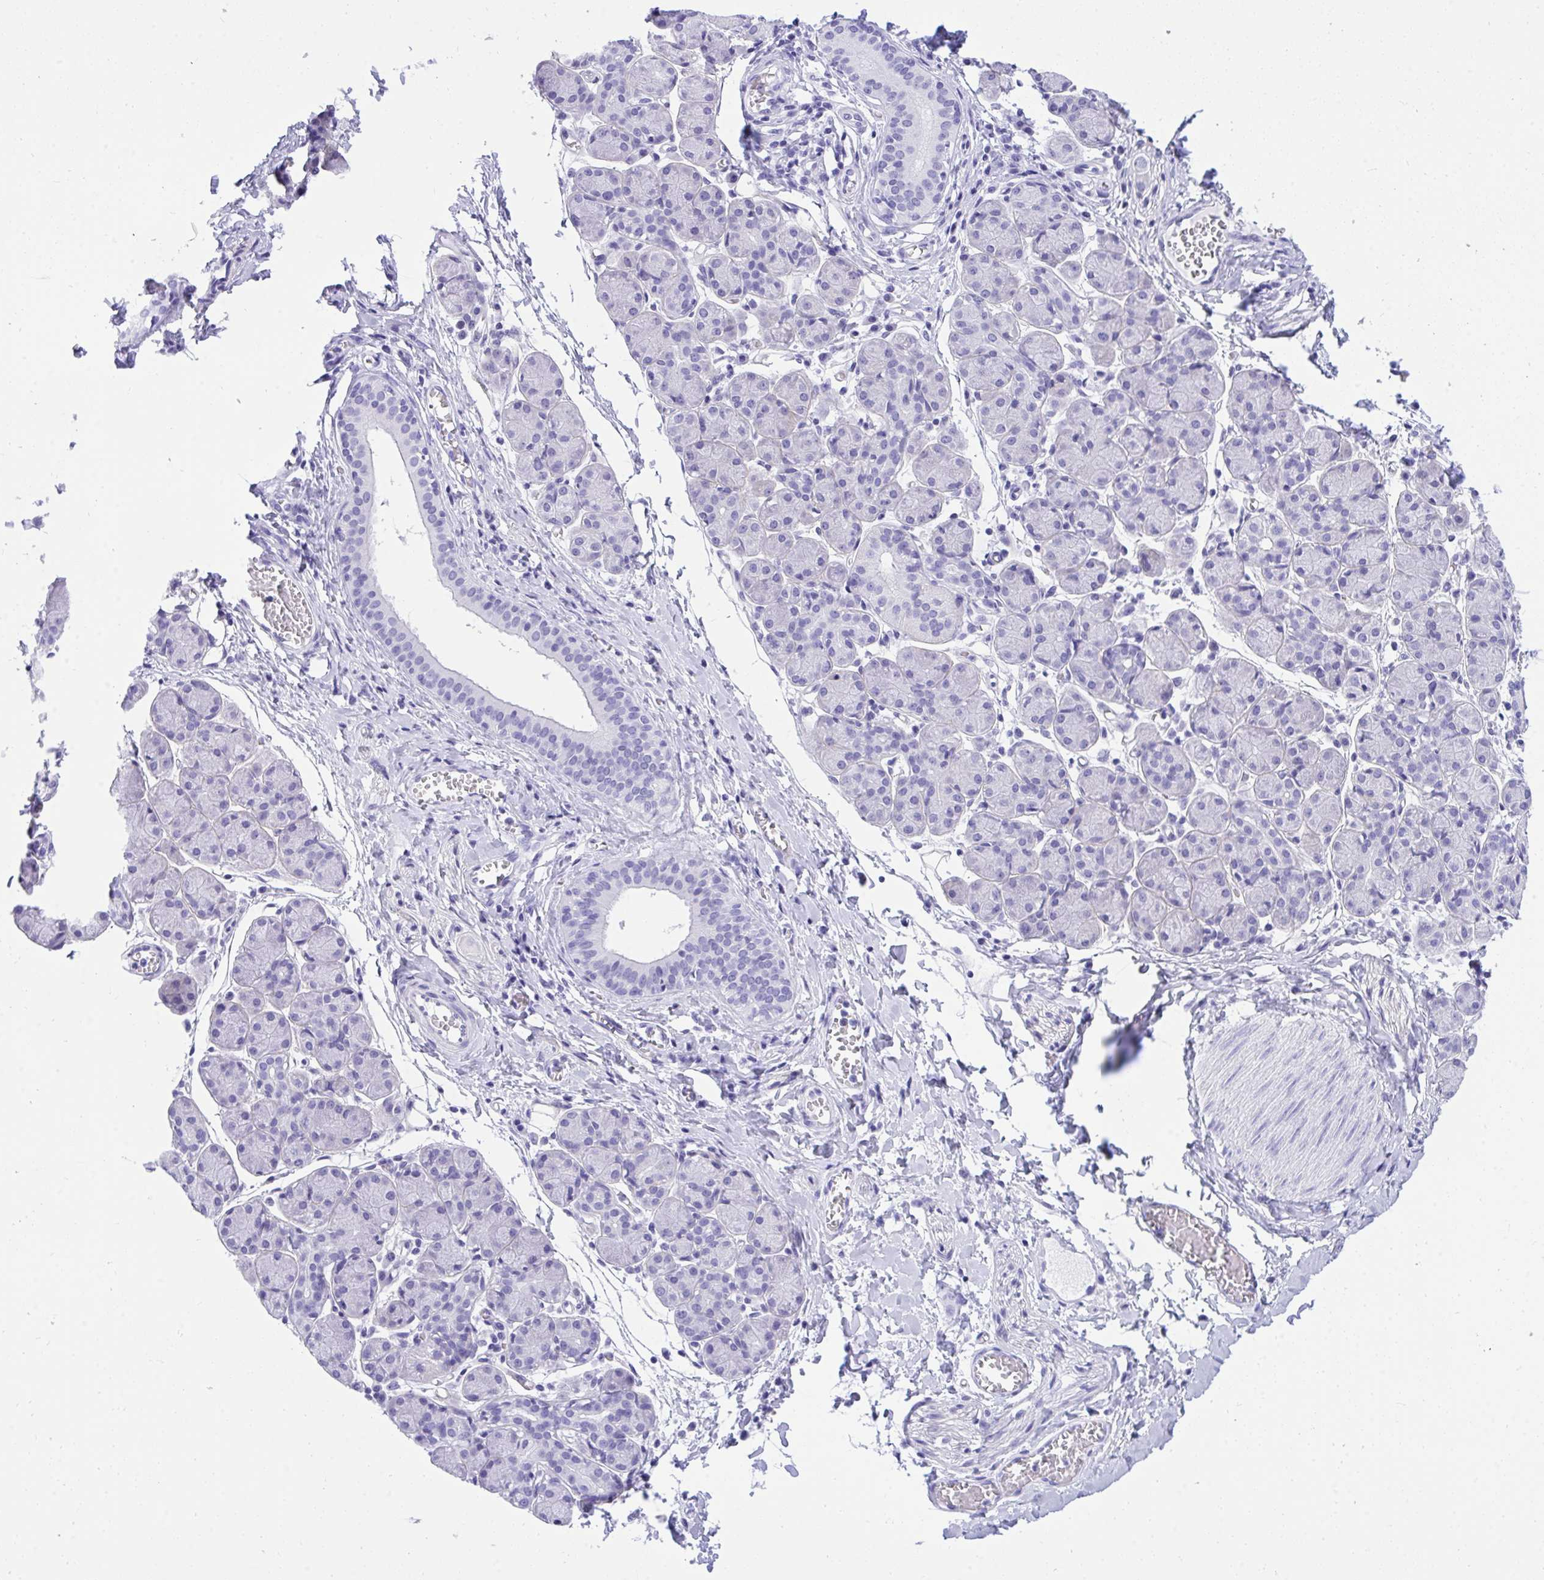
{"staining": {"intensity": "negative", "quantity": "none", "location": "none"}, "tissue": "salivary gland", "cell_type": "Glandular cells", "image_type": "normal", "snomed": [{"axis": "morphology", "description": "Normal tissue, NOS"}, {"axis": "morphology", "description": "Inflammation, NOS"}, {"axis": "topography", "description": "Lymph node"}, {"axis": "topography", "description": "Salivary gland"}], "caption": "IHC micrograph of normal salivary gland: human salivary gland stained with DAB reveals no significant protein positivity in glandular cells. The staining is performed using DAB brown chromogen with nuclei counter-stained in using hematoxylin.", "gene": "TLN2", "patient": {"sex": "male", "age": 3}}